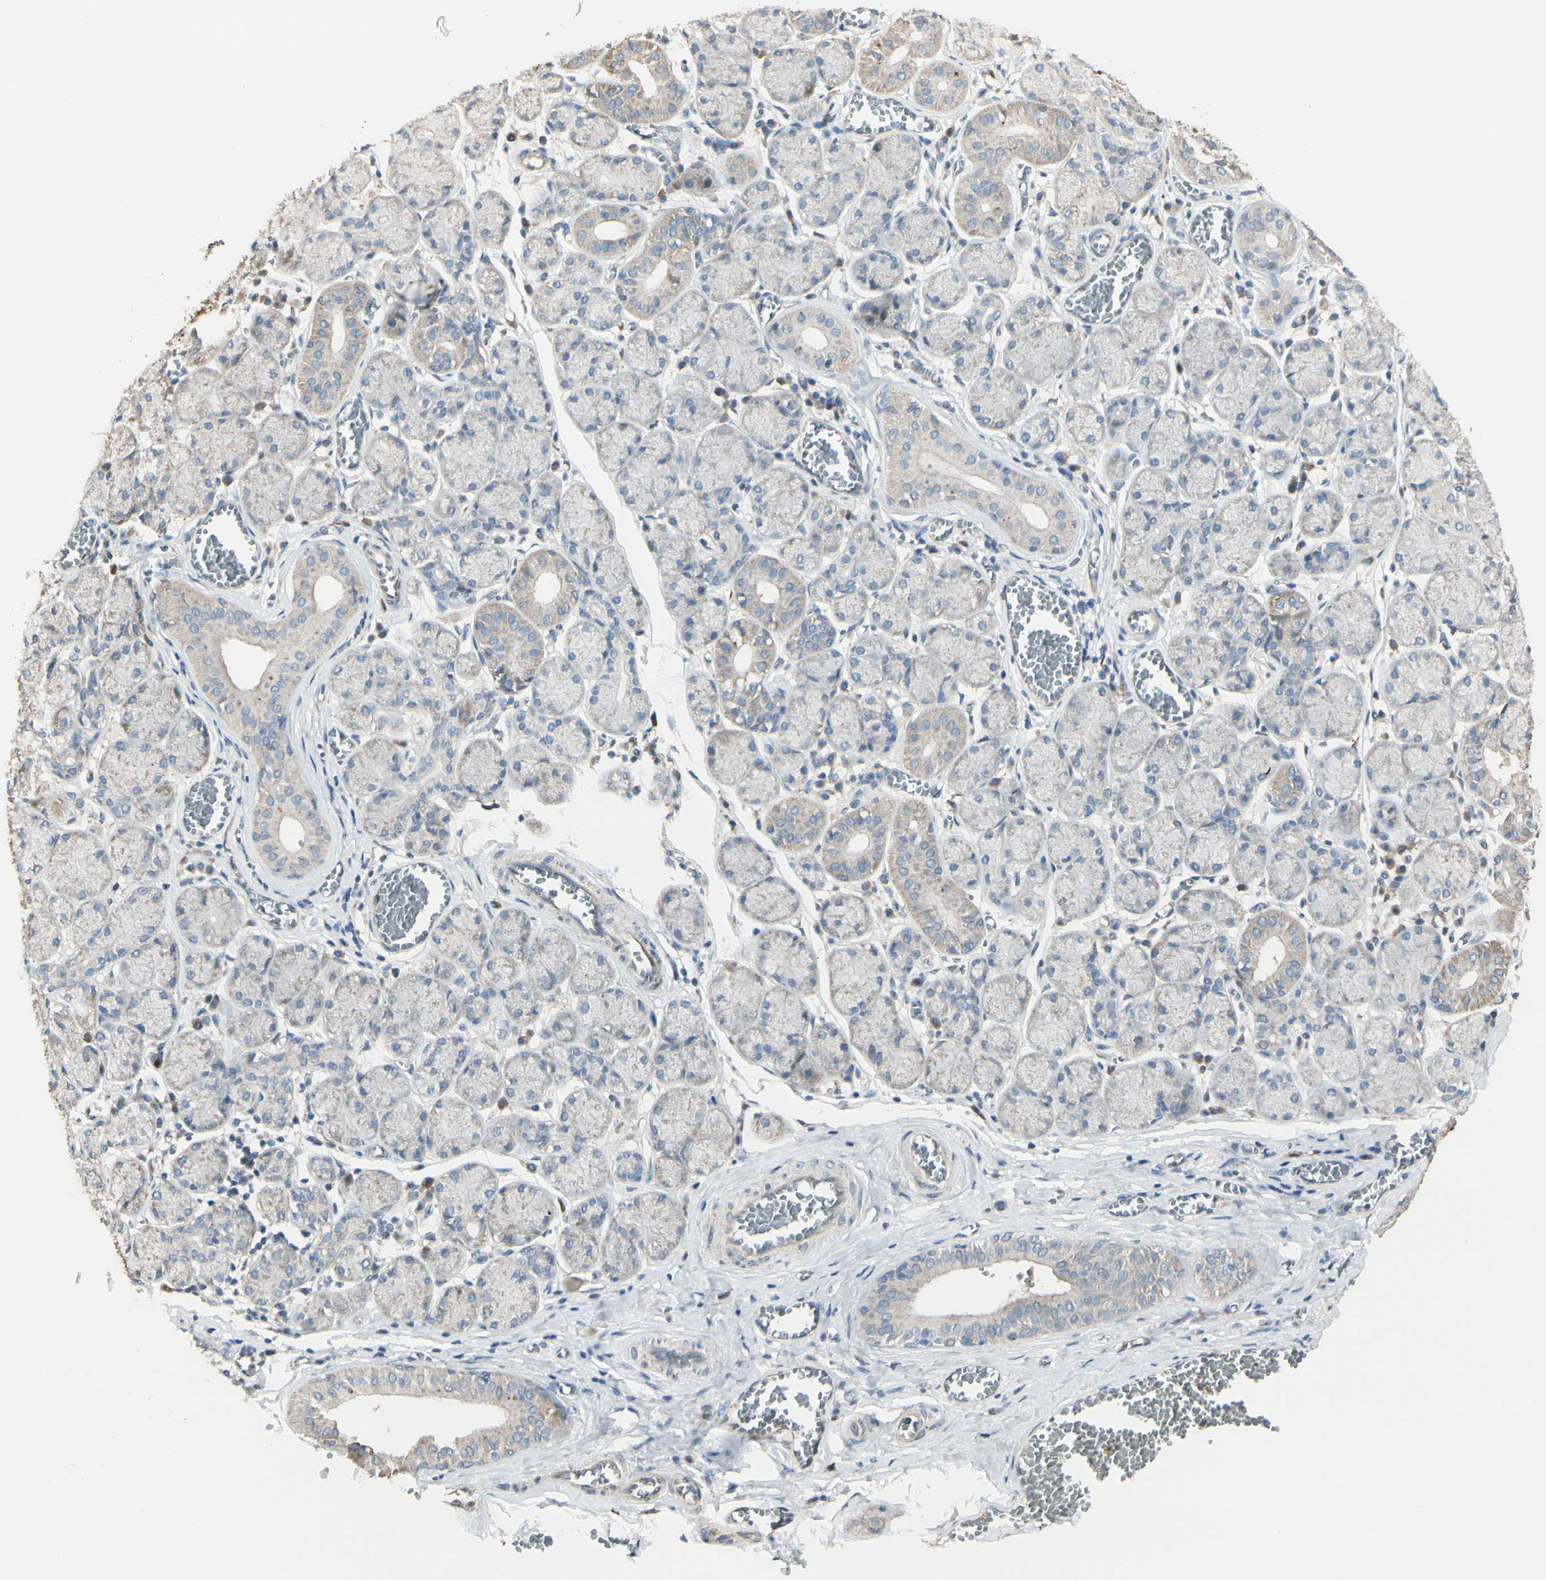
{"staining": {"intensity": "weak", "quantity": ">75%", "location": "cytoplasmic/membranous"}, "tissue": "salivary gland", "cell_type": "Glandular cells", "image_type": "normal", "snomed": [{"axis": "morphology", "description": "Normal tissue, NOS"}, {"axis": "topography", "description": "Salivary gland"}], "caption": "This image displays IHC staining of normal human salivary gland, with low weak cytoplasmic/membranous expression in about >75% of glandular cells.", "gene": "EPHA3", "patient": {"sex": "female", "age": 24}}